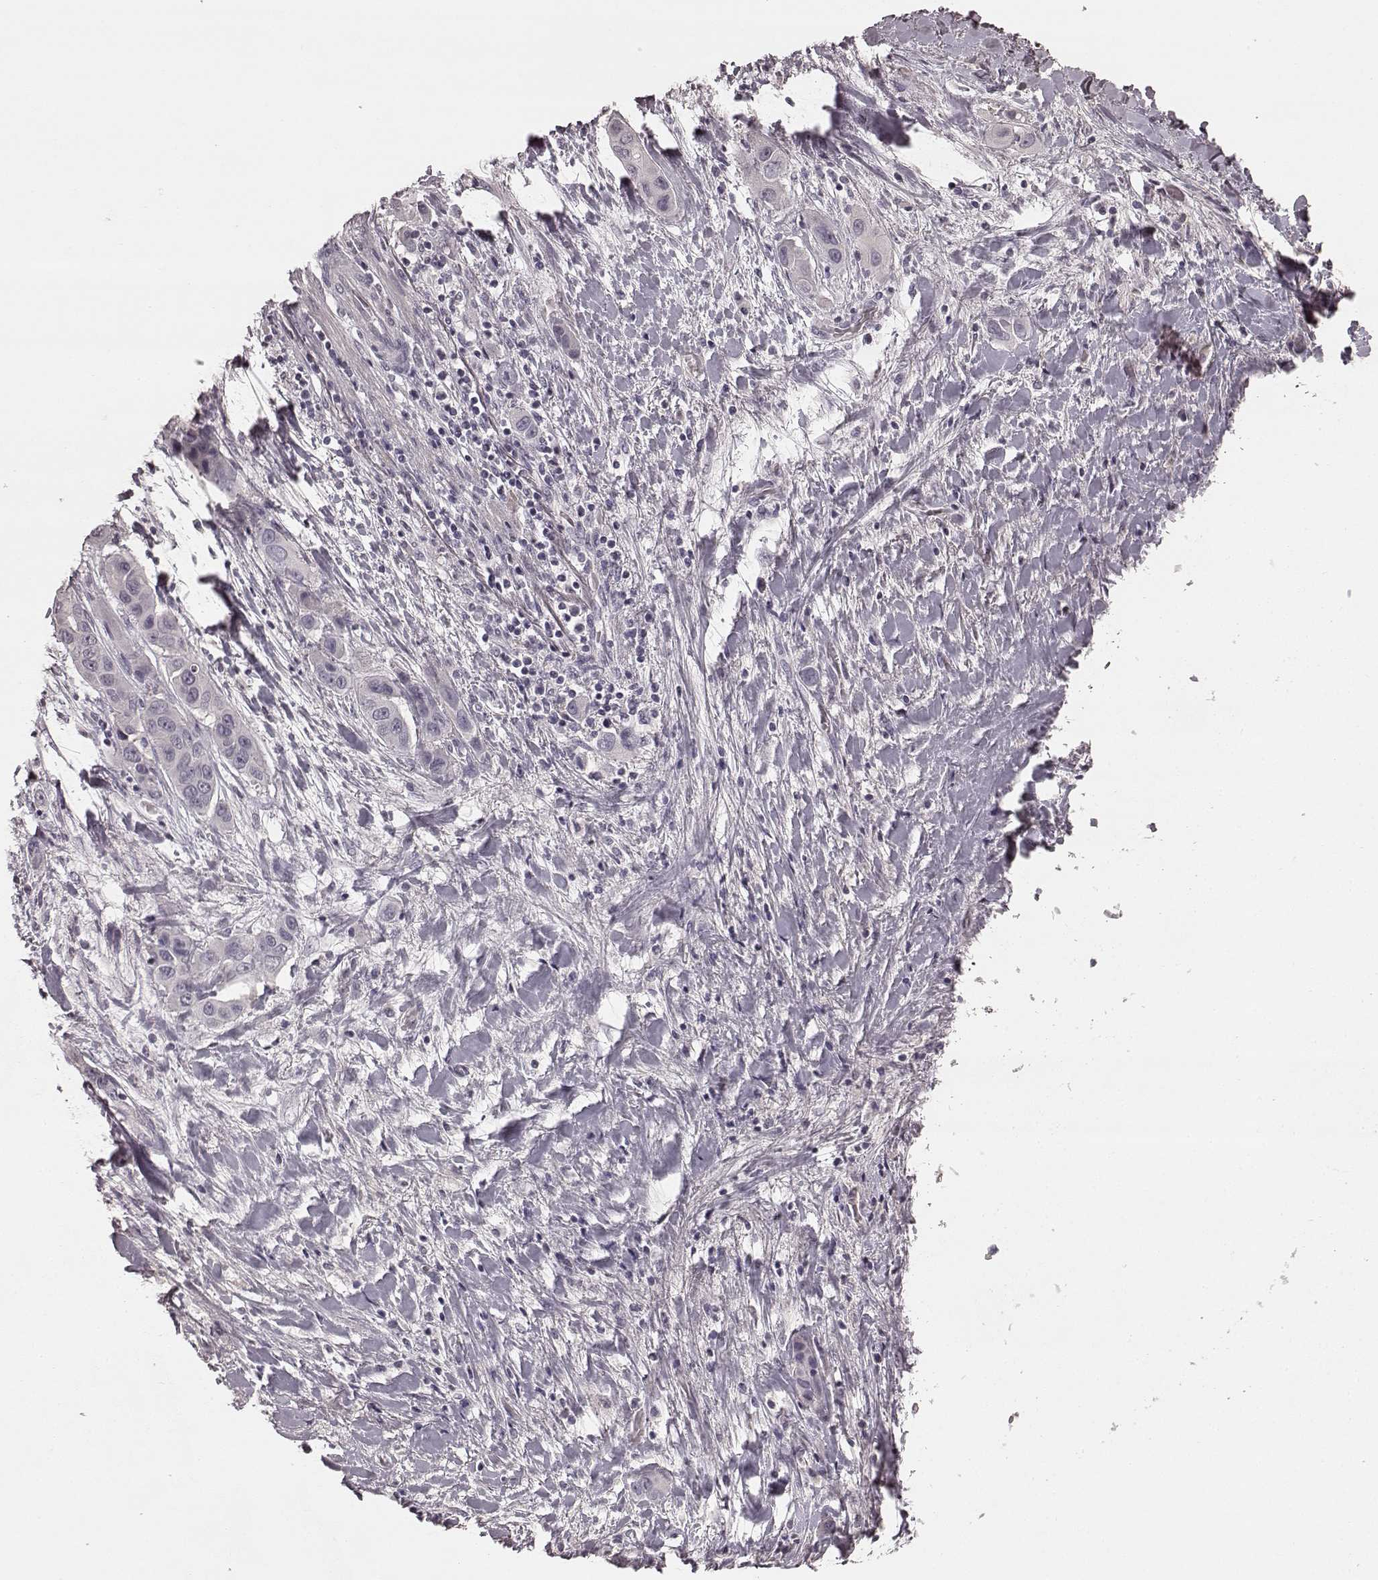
{"staining": {"intensity": "negative", "quantity": "none", "location": "none"}, "tissue": "liver cancer", "cell_type": "Tumor cells", "image_type": "cancer", "snomed": [{"axis": "morphology", "description": "Cholangiocarcinoma"}, {"axis": "topography", "description": "Liver"}], "caption": "There is no significant expression in tumor cells of liver cancer (cholangiocarcinoma).", "gene": "RIT2", "patient": {"sex": "female", "age": 52}}